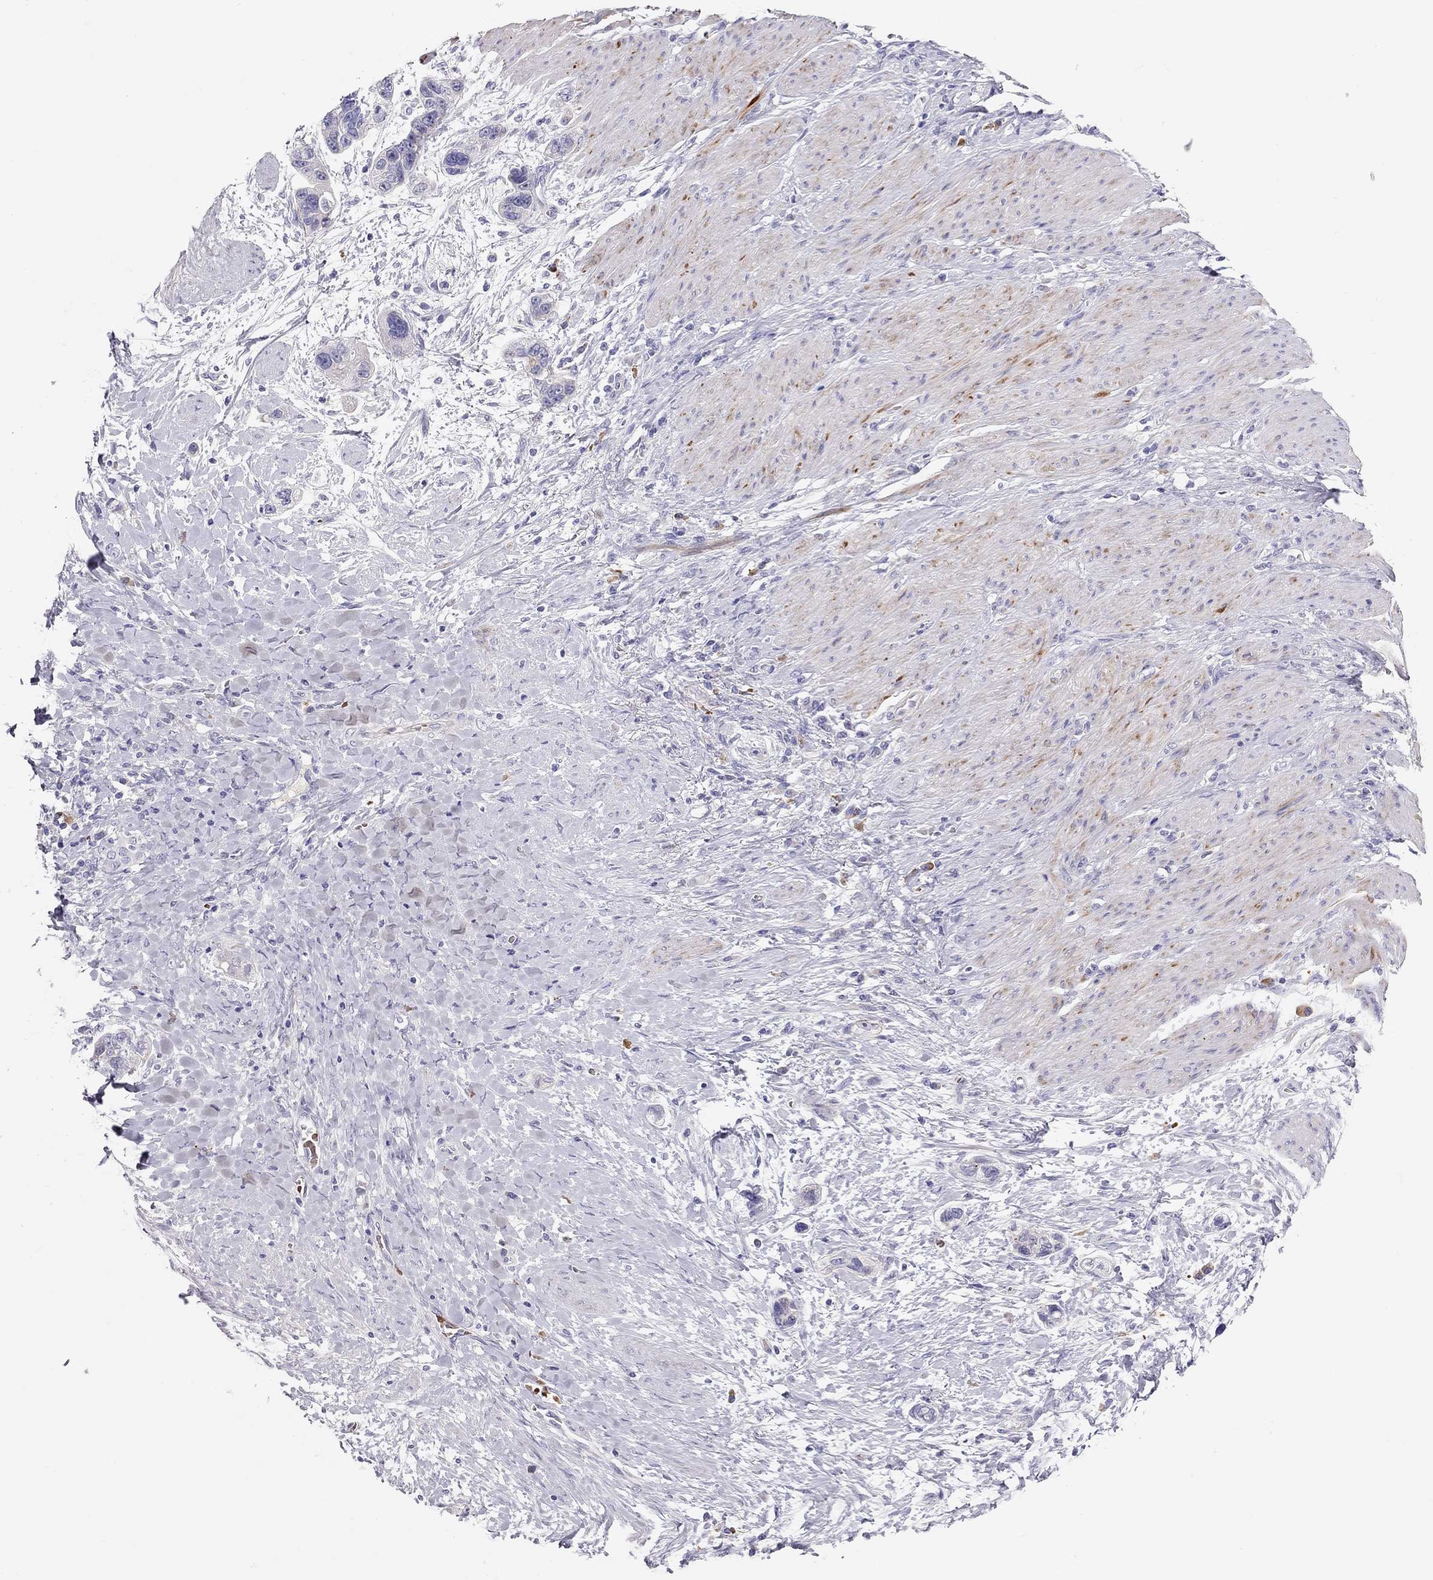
{"staining": {"intensity": "negative", "quantity": "none", "location": "none"}, "tissue": "stomach cancer", "cell_type": "Tumor cells", "image_type": "cancer", "snomed": [{"axis": "morphology", "description": "Adenocarcinoma, NOS"}, {"axis": "topography", "description": "Stomach, lower"}], "caption": "Stomach adenocarcinoma was stained to show a protein in brown. There is no significant positivity in tumor cells.", "gene": "FRMD1", "patient": {"sex": "female", "age": 93}}